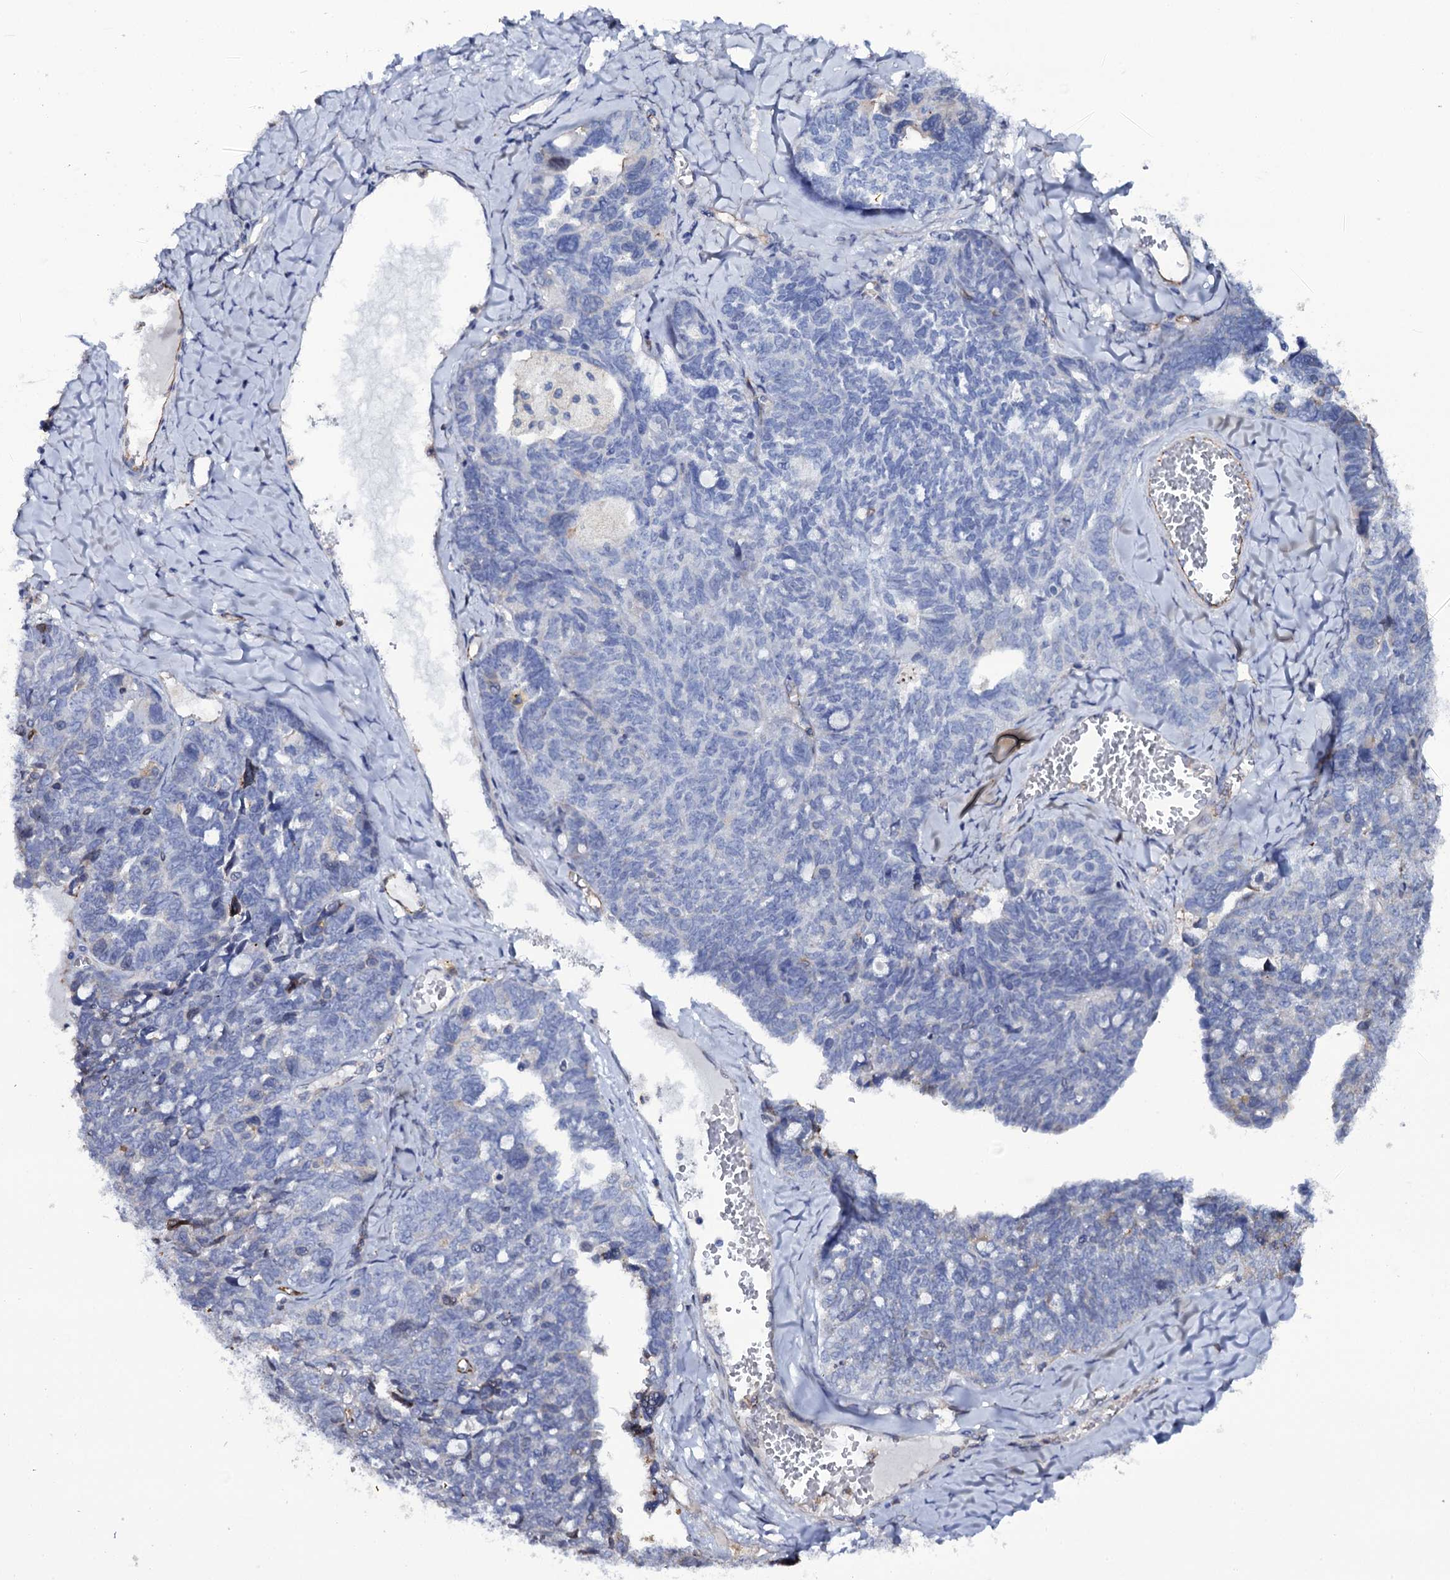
{"staining": {"intensity": "negative", "quantity": "none", "location": "none"}, "tissue": "ovarian cancer", "cell_type": "Tumor cells", "image_type": "cancer", "snomed": [{"axis": "morphology", "description": "Cystadenocarcinoma, serous, NOS"}, {"axis": "topography", "description": "Ovary"}], "caption": "Image shows no protein positivity in tumor cells of serous cystadenocarcinoma (ovarian) tissue.", "gene": "TTC23", "patient": {"sex": "female", "age": 79}}